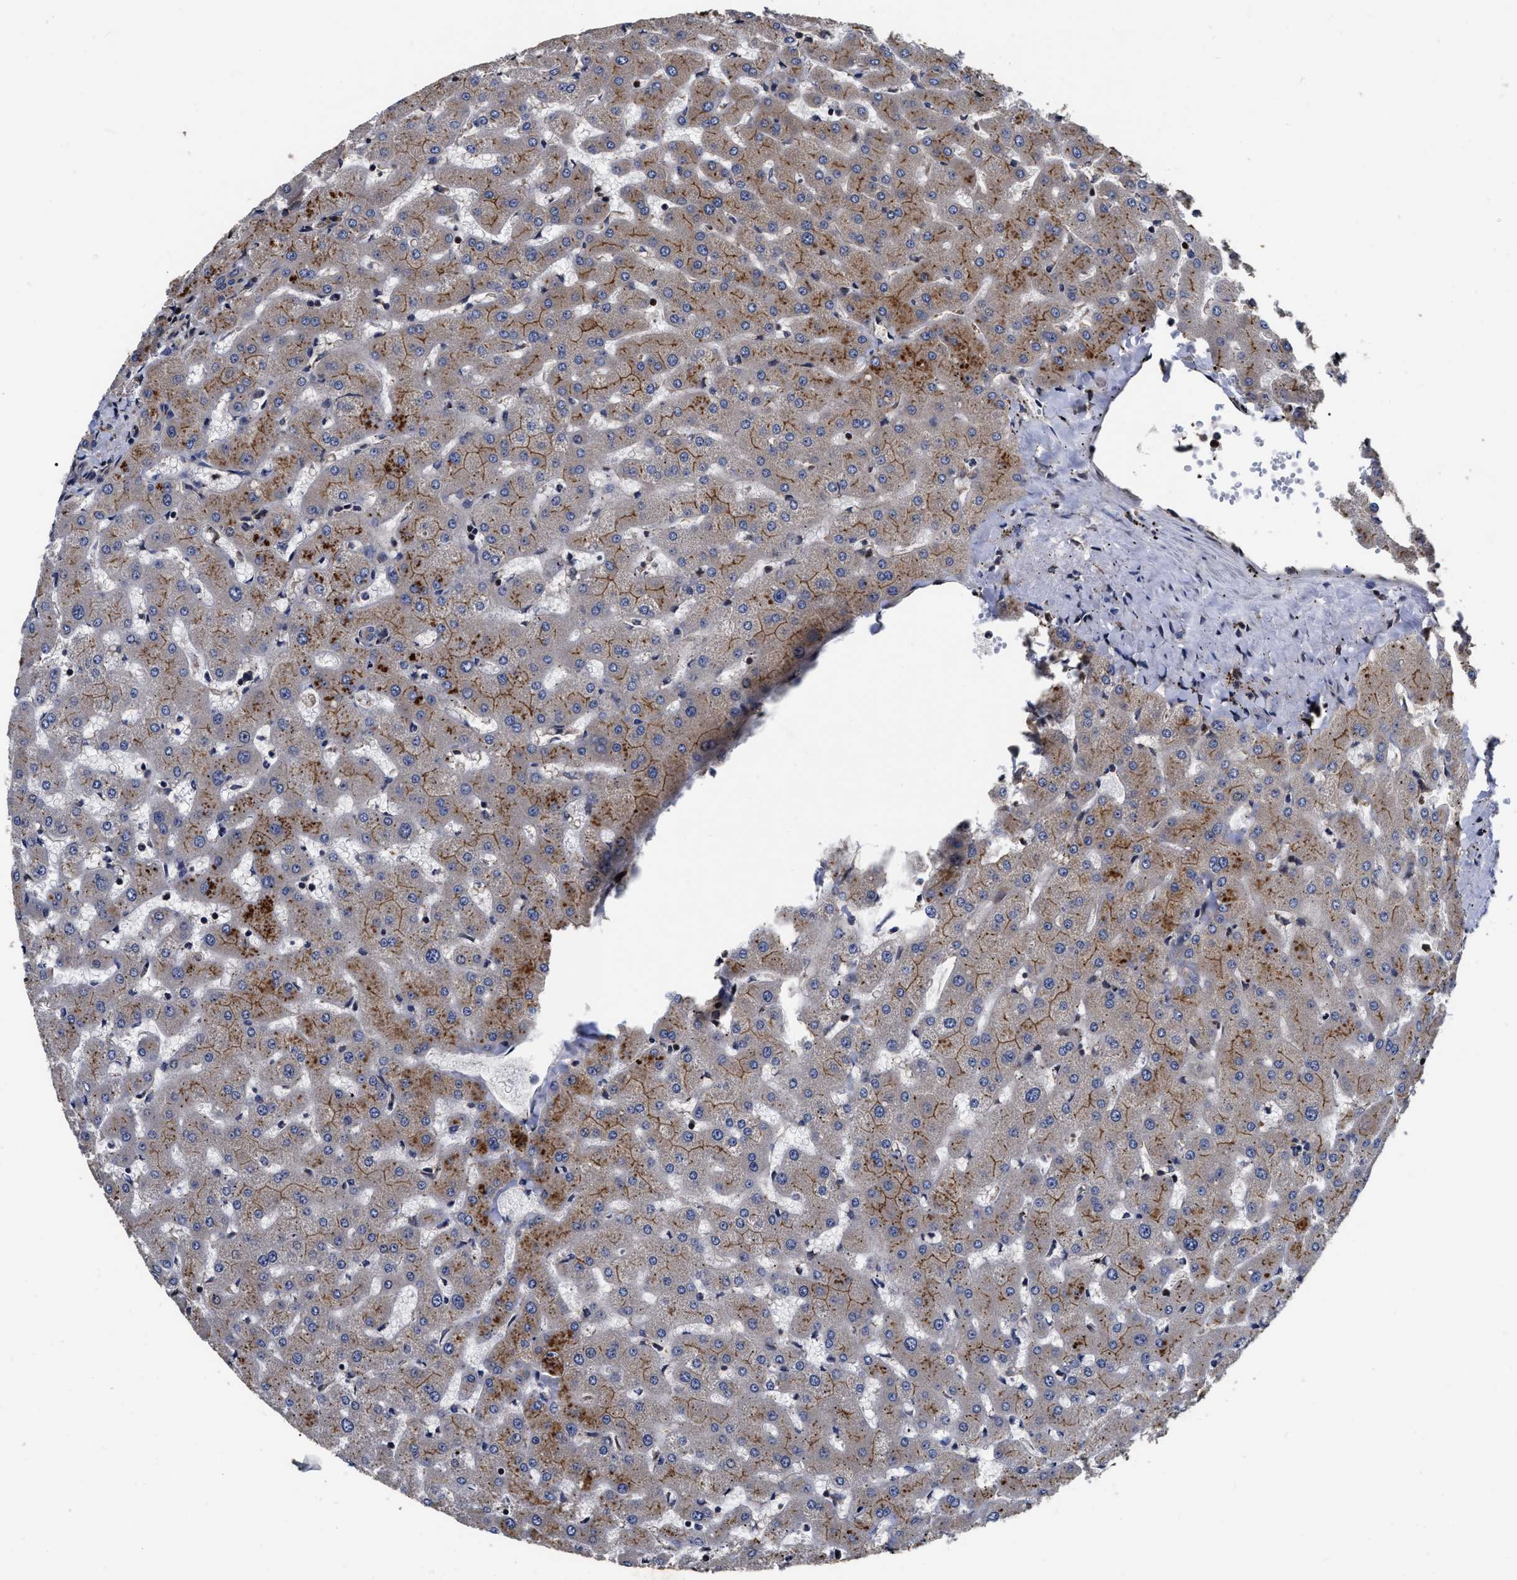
{"staining": {"intensity": "weak", "quantity": "25%-75%", "location": "cytoplasmic/membranous"}, "tissue": "liver", "cell_type": "Cholangiocytes", "image_type": "normal", "snomed": [{"axis": "morphology", "description": "Normal tissue, NOS"}, {"axis": "topography", "description": "Liver"}], "caption": "Liver stained with DAB immunohistochemistry exhibits low levels of weak cytoplasmic/membranous positivity in approximately 25%-75% of cholangiocytes.", "gene": "ABCG8", "patient": {"sex": "female", "age": 63}}